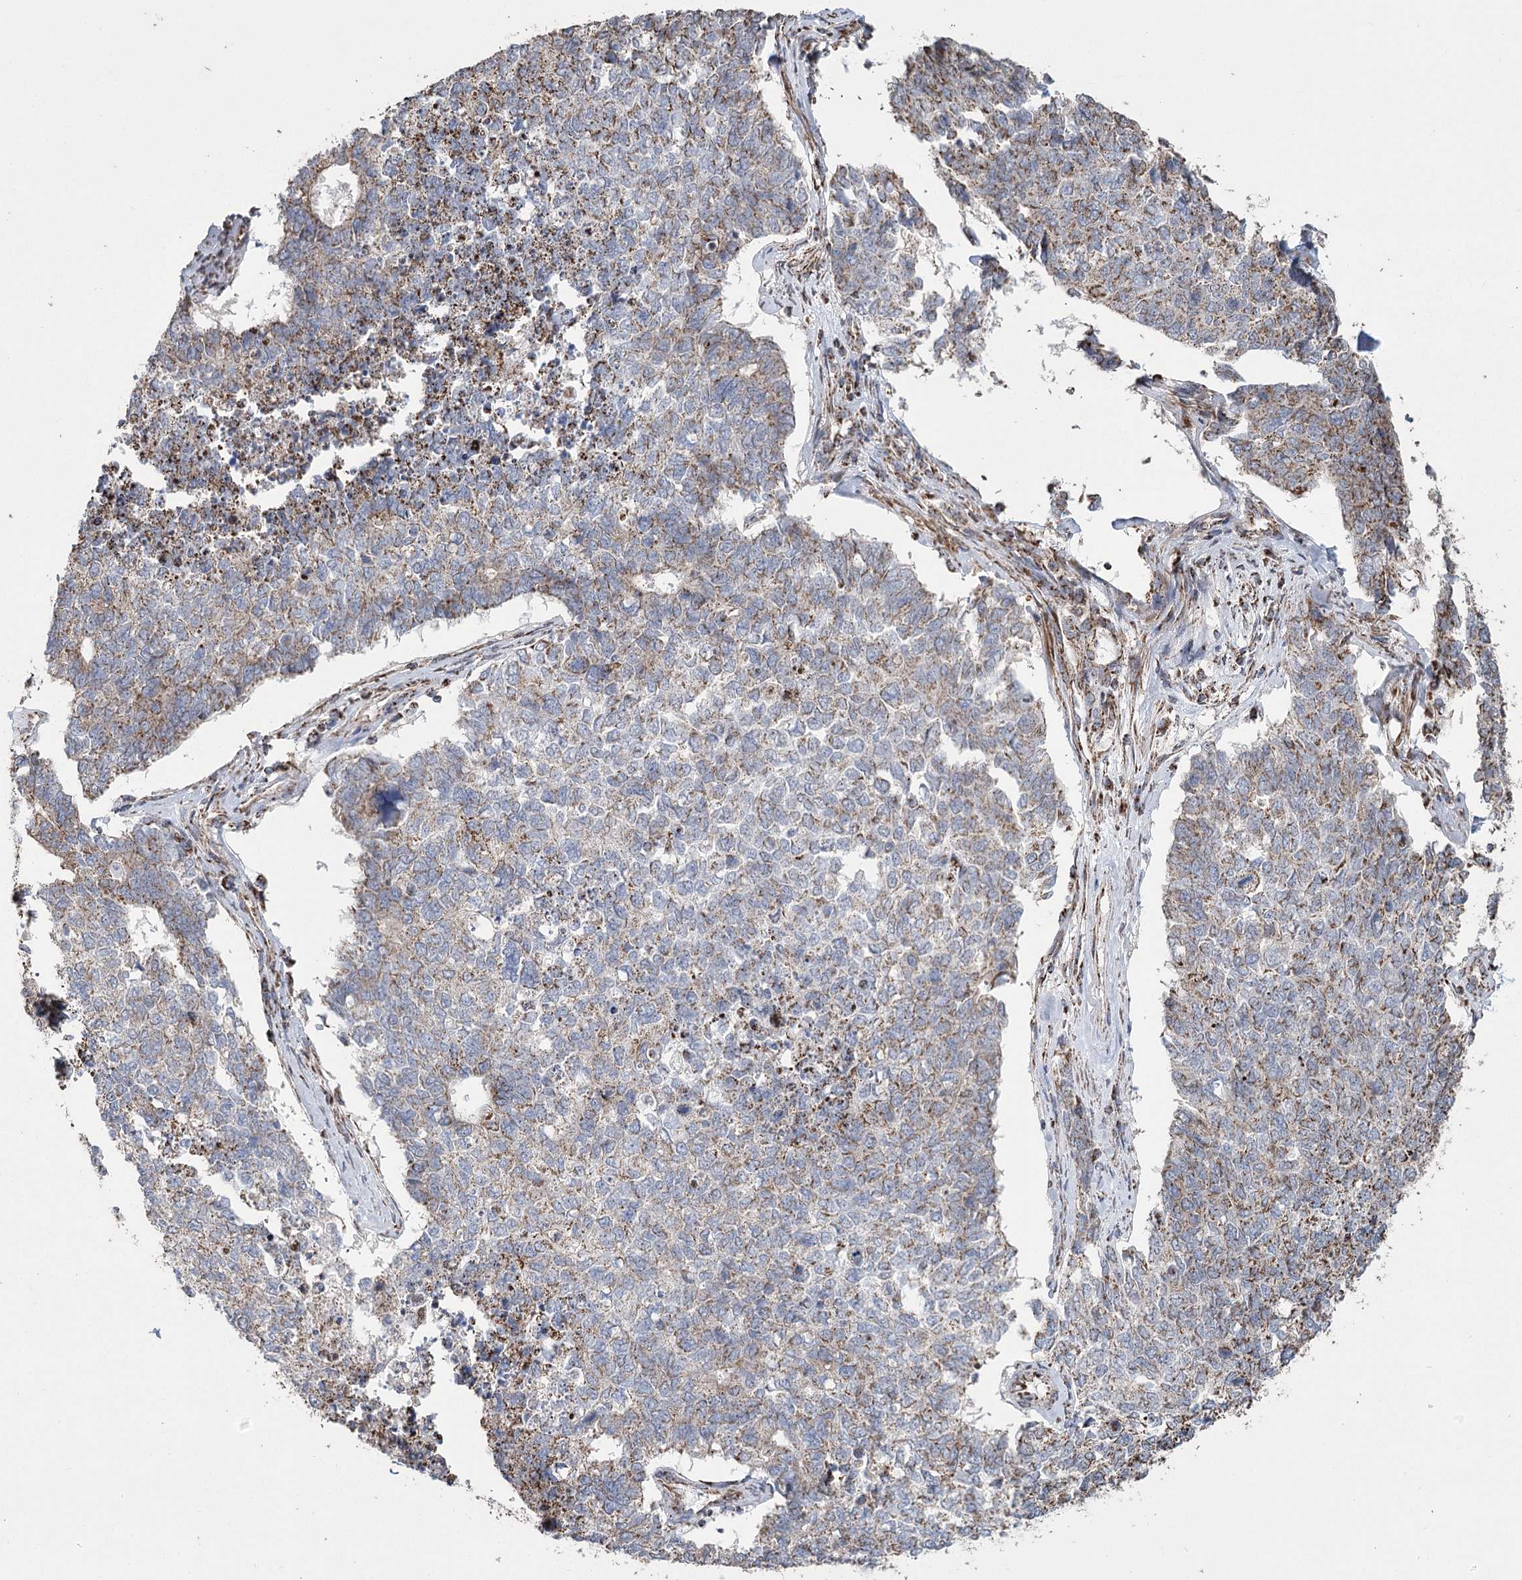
{"staining": {"intensity": "moderate", "quantity": "<25%", "location": "cytoplasmic/membranous"}, "tissue": "cervical cancer", "cell_type": "Tumor cells", "image_type": "cancer", "snomed": [{"axis": "morphology", "description": "Squamous cell carcinoma, NOS"}, {"axis": "topography", "description": "Cervix"}], "caption": "Tumor cells display low levels of moderate cytoplasmic/membranous positivity in approximately <25% of cells in cervical cancer (squamous cell carcinoma).", "gene": "RANBP3L", "patient": {"sex": "female", "age": 63}}